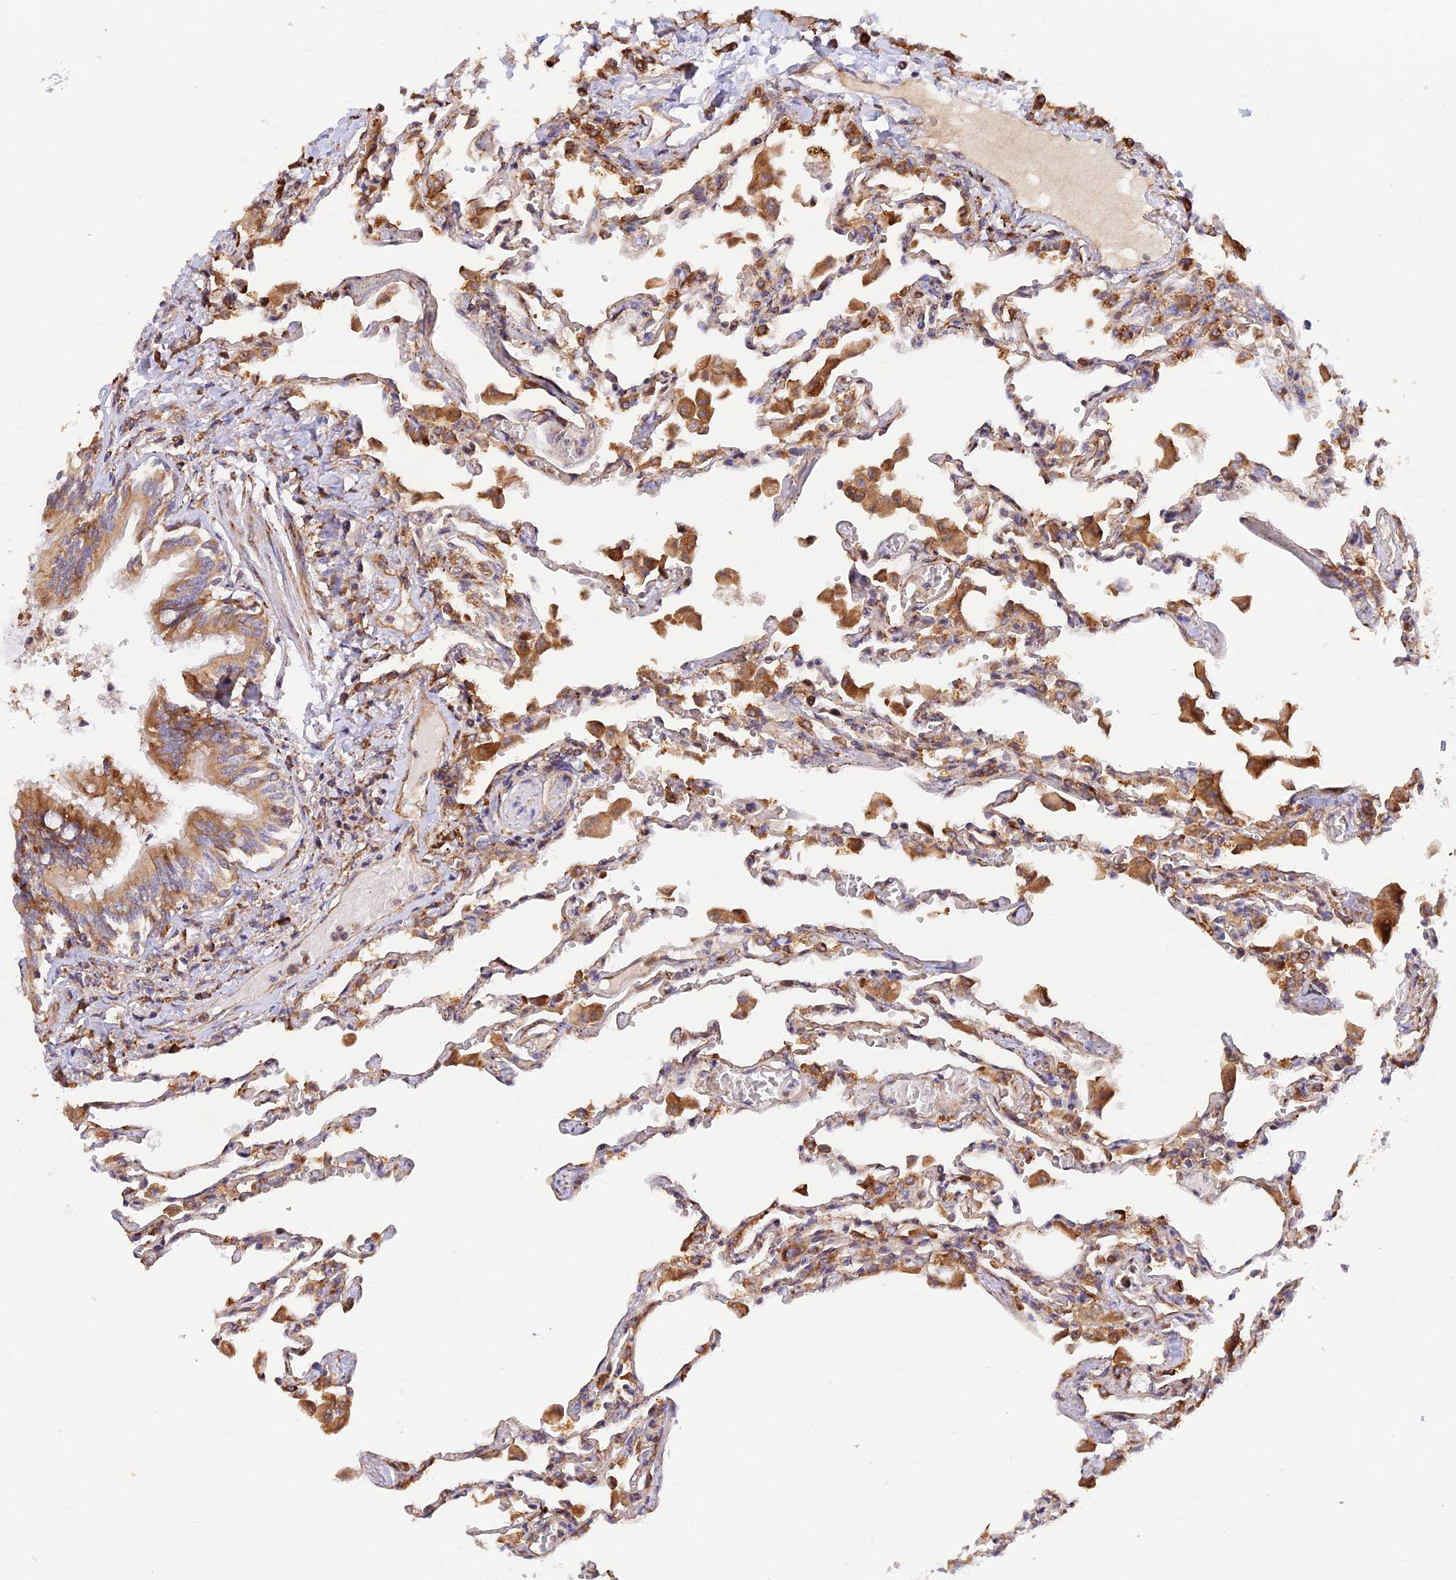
{"staining": {"intensity": "moderate", "quantity": "25%-75%", "location": "cytoplasmic/membranous"}, "tissue": "lung", "cell_type": "Alveolar cells", "image_type": "normal", "snomed": [{"axis": "morphology", "description": "Normal tissue, NOS"}, {"axis": "topography", "description": "Bronchus"}, {"axis": "topography", "description": "Lung"}], "caption": "A brown stain shows moderate cytoplasmic/membranous expression of a protein in alveolar cells of unremarkable human lung. The protein of interest is shown in brown color, while the nuclei are stained blue.", "gene": "RPL5", "patient": {"sex": "female", "age": 49}}